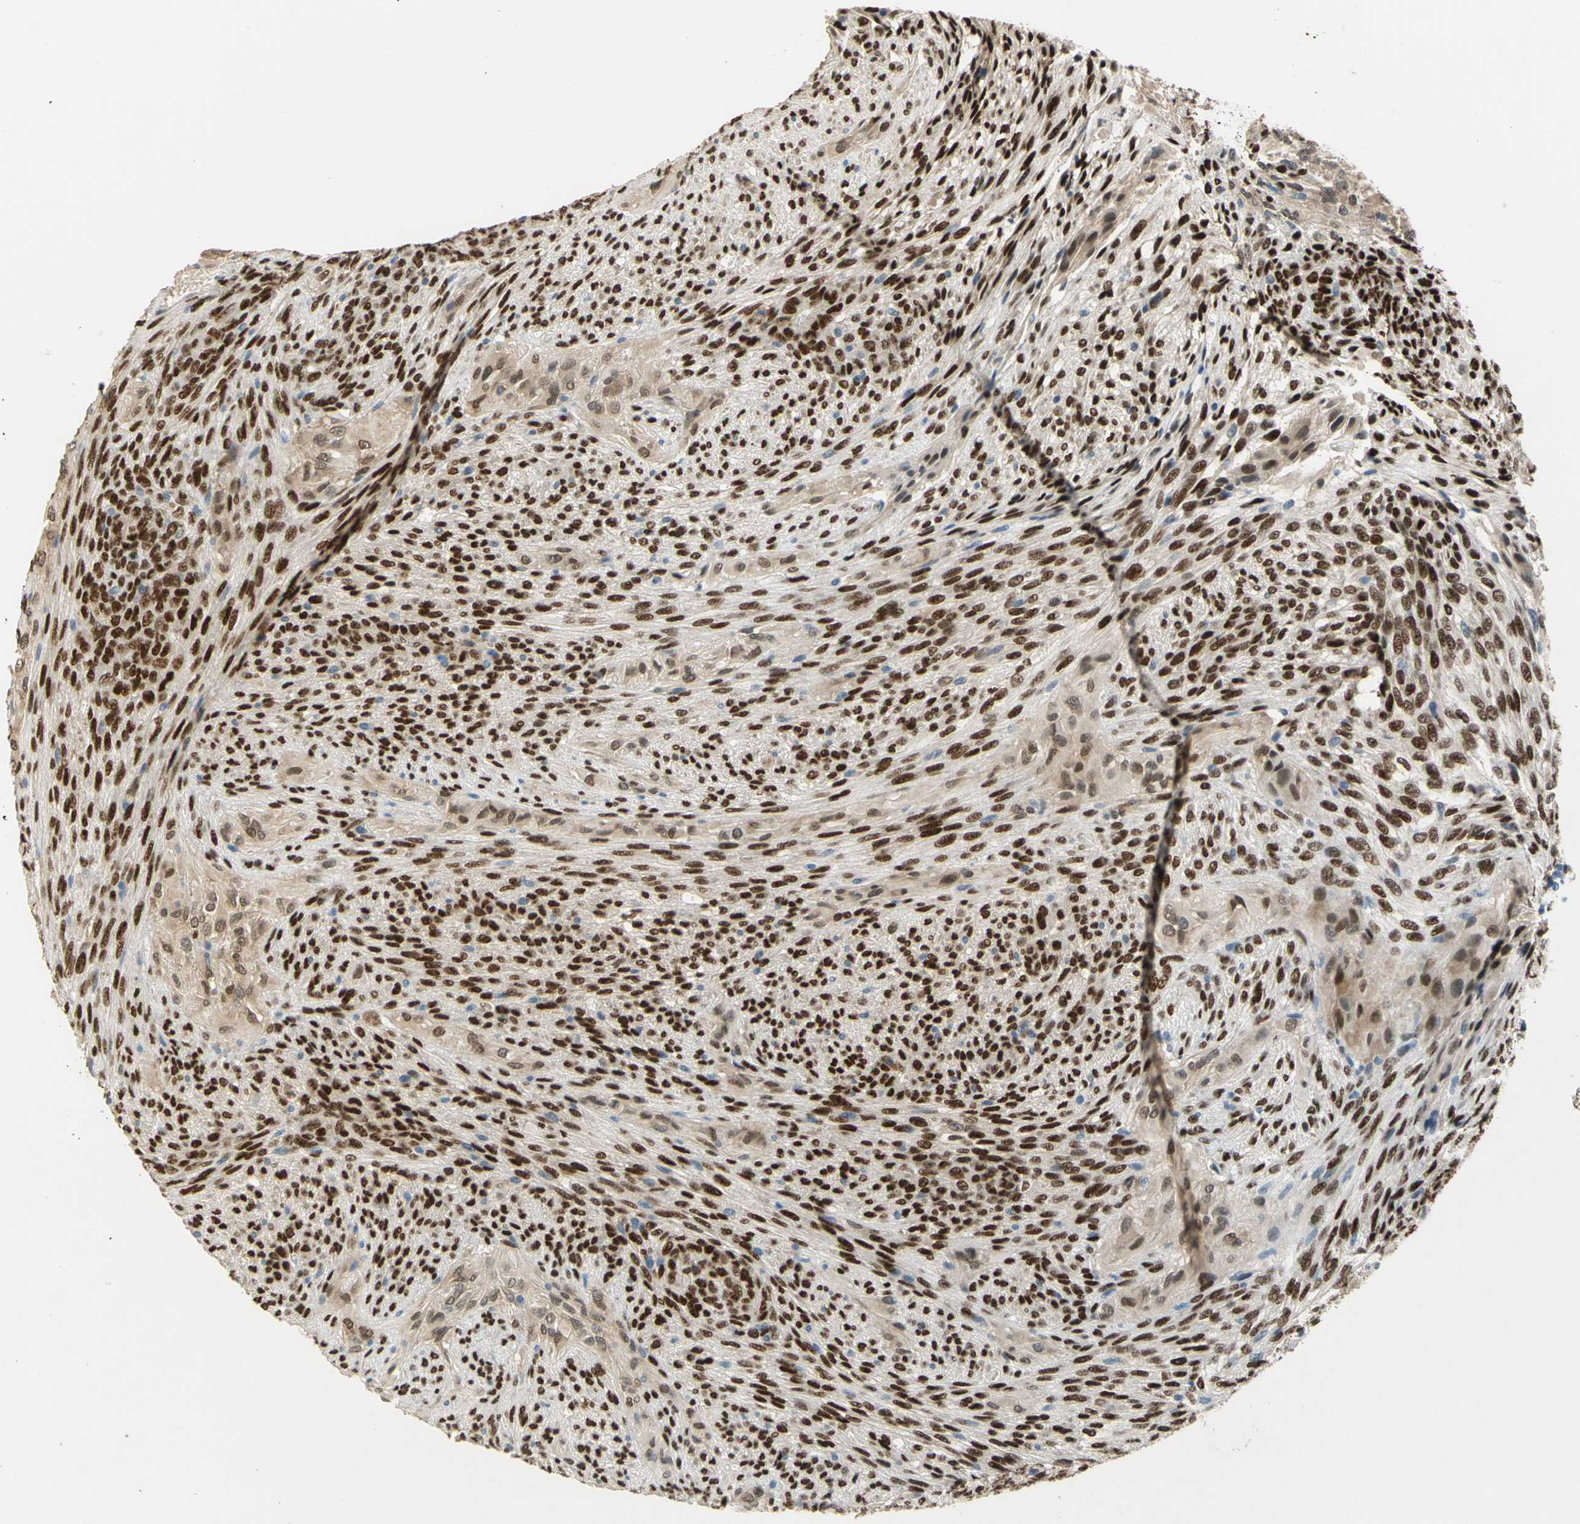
{"staining": {"intensity": "strong", "quantity": ">75%", "location": "cytoplasmic/membranous,nuclear"}, "tissue": "glioma", "cell_type": "Tumor cells", "image_type": "cancer", "snomed": [{"axis": "morphology", "description": "Glioma, malignant, High grade"}, {"axis": "topography", "description": "Cerebral cortex"}], "caption": "Tumor cells exhibit high levels of strong cytoplasmic/membranous and nuclear expression in approximately >75% of cells in high-grade glioma (malignant). Using DAB (3,3'-diaminobenzidine) (brown) and hematoxylin (blue) stains, captured at high magnification using brightfield microscopy.", "gene": "RBFOX2", "patient": {"sex": "female", "age": 55}}